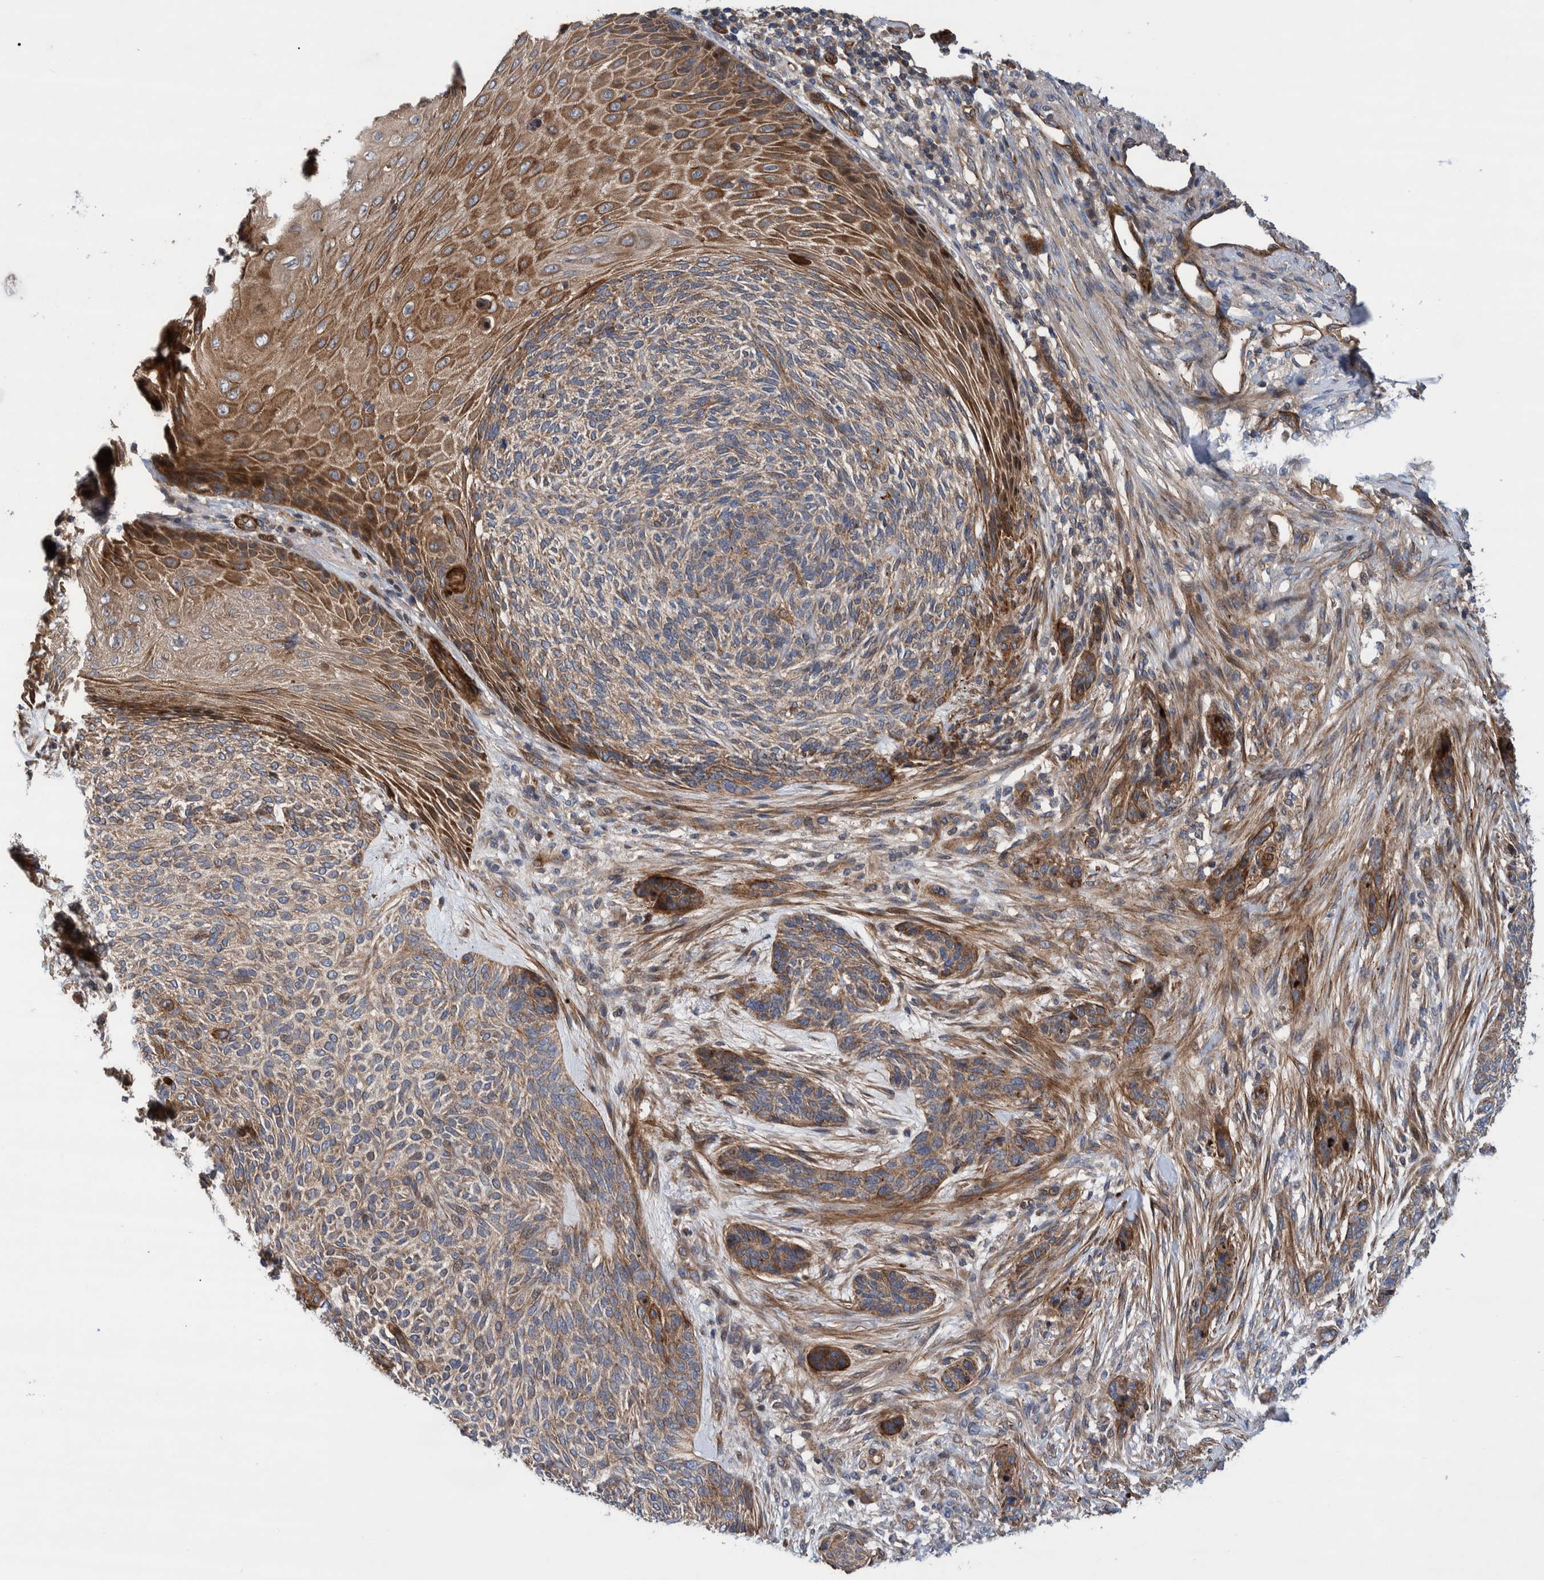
{"staining": {"intensity": "moderate", "quantity": ">75%", "location": "cytoplasmic/membranous"}, "tissue": "skin cancer", "cell_type": "Tumor cells", "image_type": "cancer", "snomed": [{"axis": "morphology", "description": "Basal cell carcinoma"}, {"axis": "topography", "description": "Skin"}], "caption": "About >75% of tumor cells in human skin cancer (basal cell carcinoma) demonstrate moderate cytoplasmic/membranous protein staining as visualized by brown immunohistochemical staining.", "gene": "GRPEL2", "patient": {"sex": "male", "age": 55}}